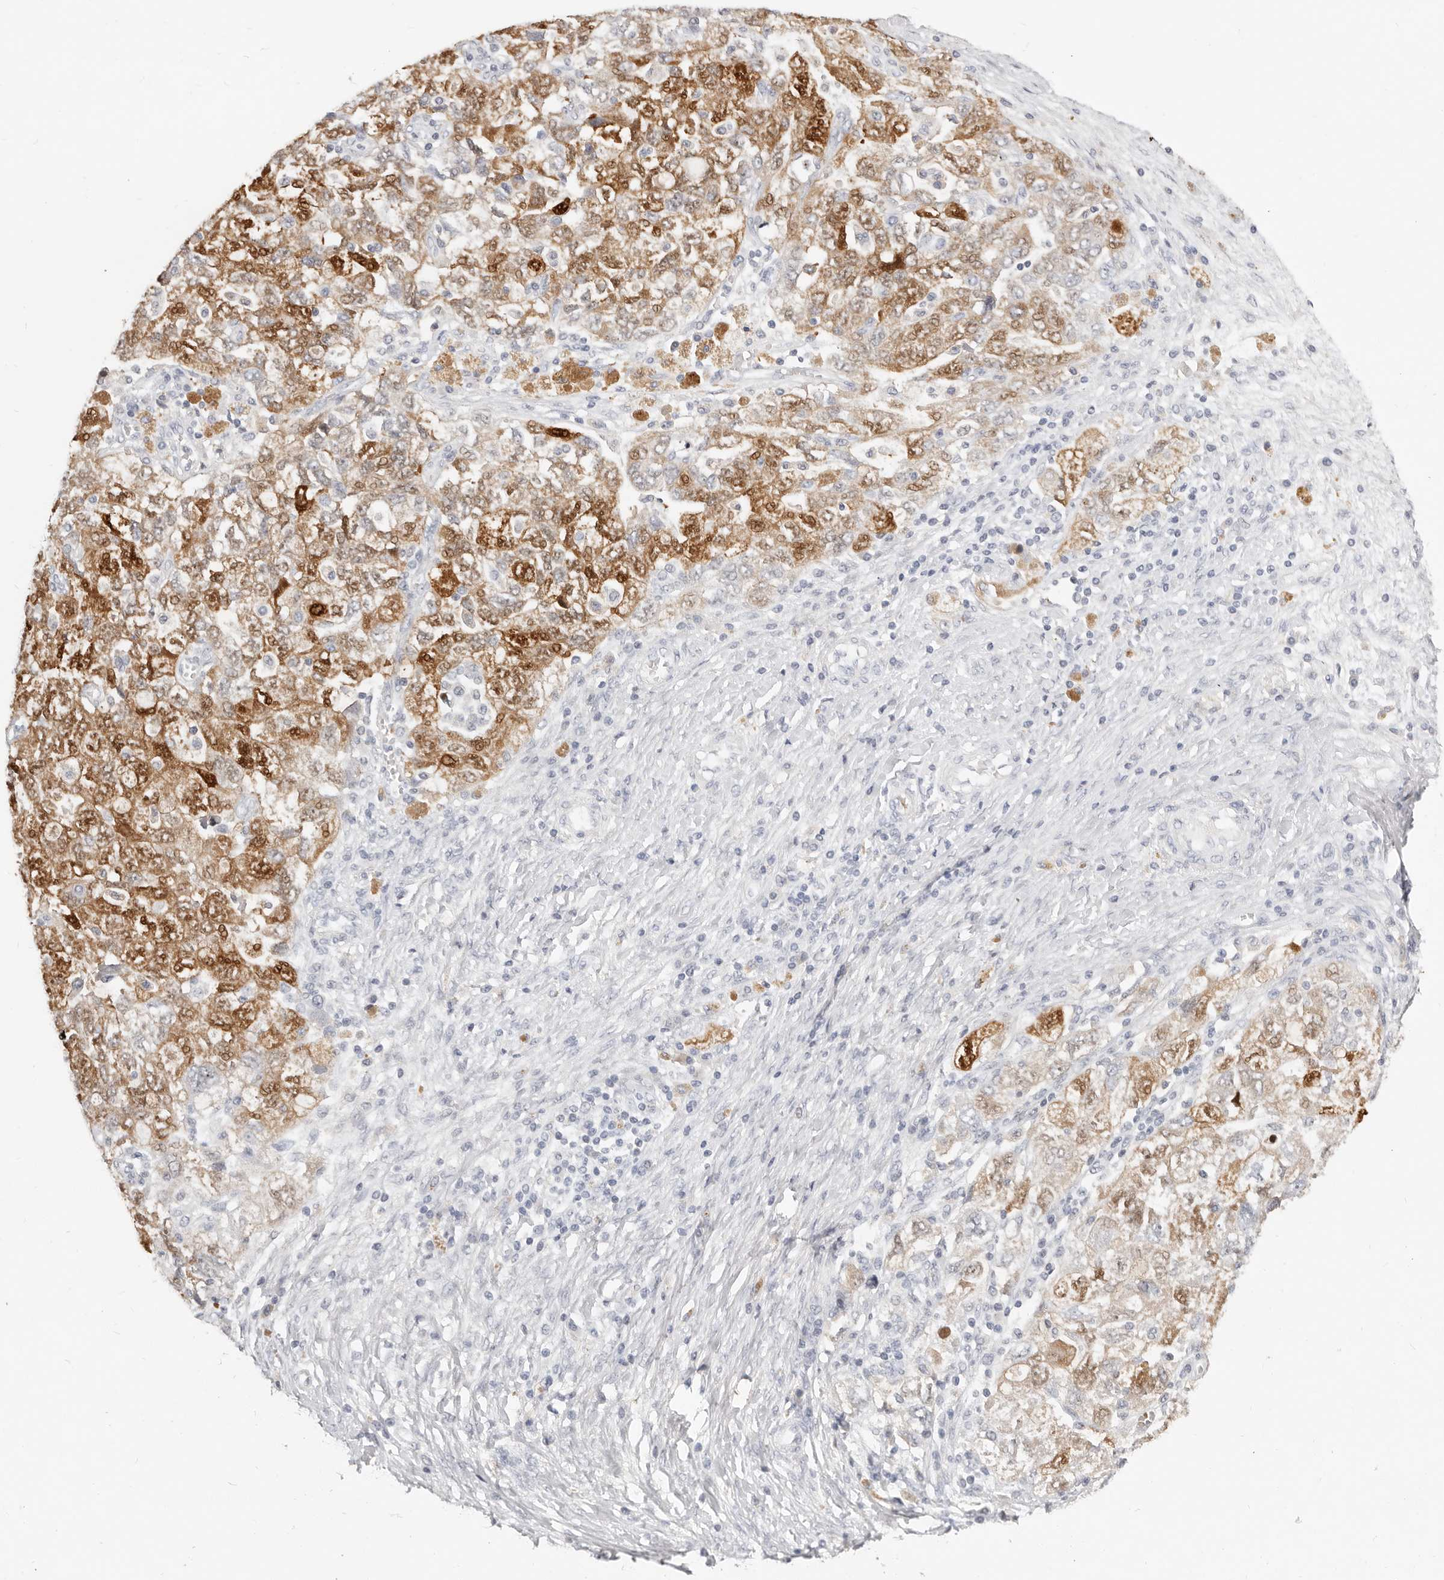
{"staining": {"intensity": "moderate", "quantity": "25%-75%", "location": "cytoplasmic/membranous,nuclear"}, "tissue": "ovarian cancer", "cell_type": "Tumor cells", "image_type": "cancer", "snomed": [{"axis": "morphology", "description": "Carcinoma, NOS"}, {"axis": "morphology", "description": "Cystadenocarcinoma, serous, NOS"}, {"axis": "topography", "description": "Ovary"}], "caption": "Moderate cytoplasmic/membranous and nuclear expression is appreciated in approximately 25%-75% of tumor cells in carcinoma (ovarian).", "gene": "TMEM63B", "patient": {"sex": "female", "age": 69}}